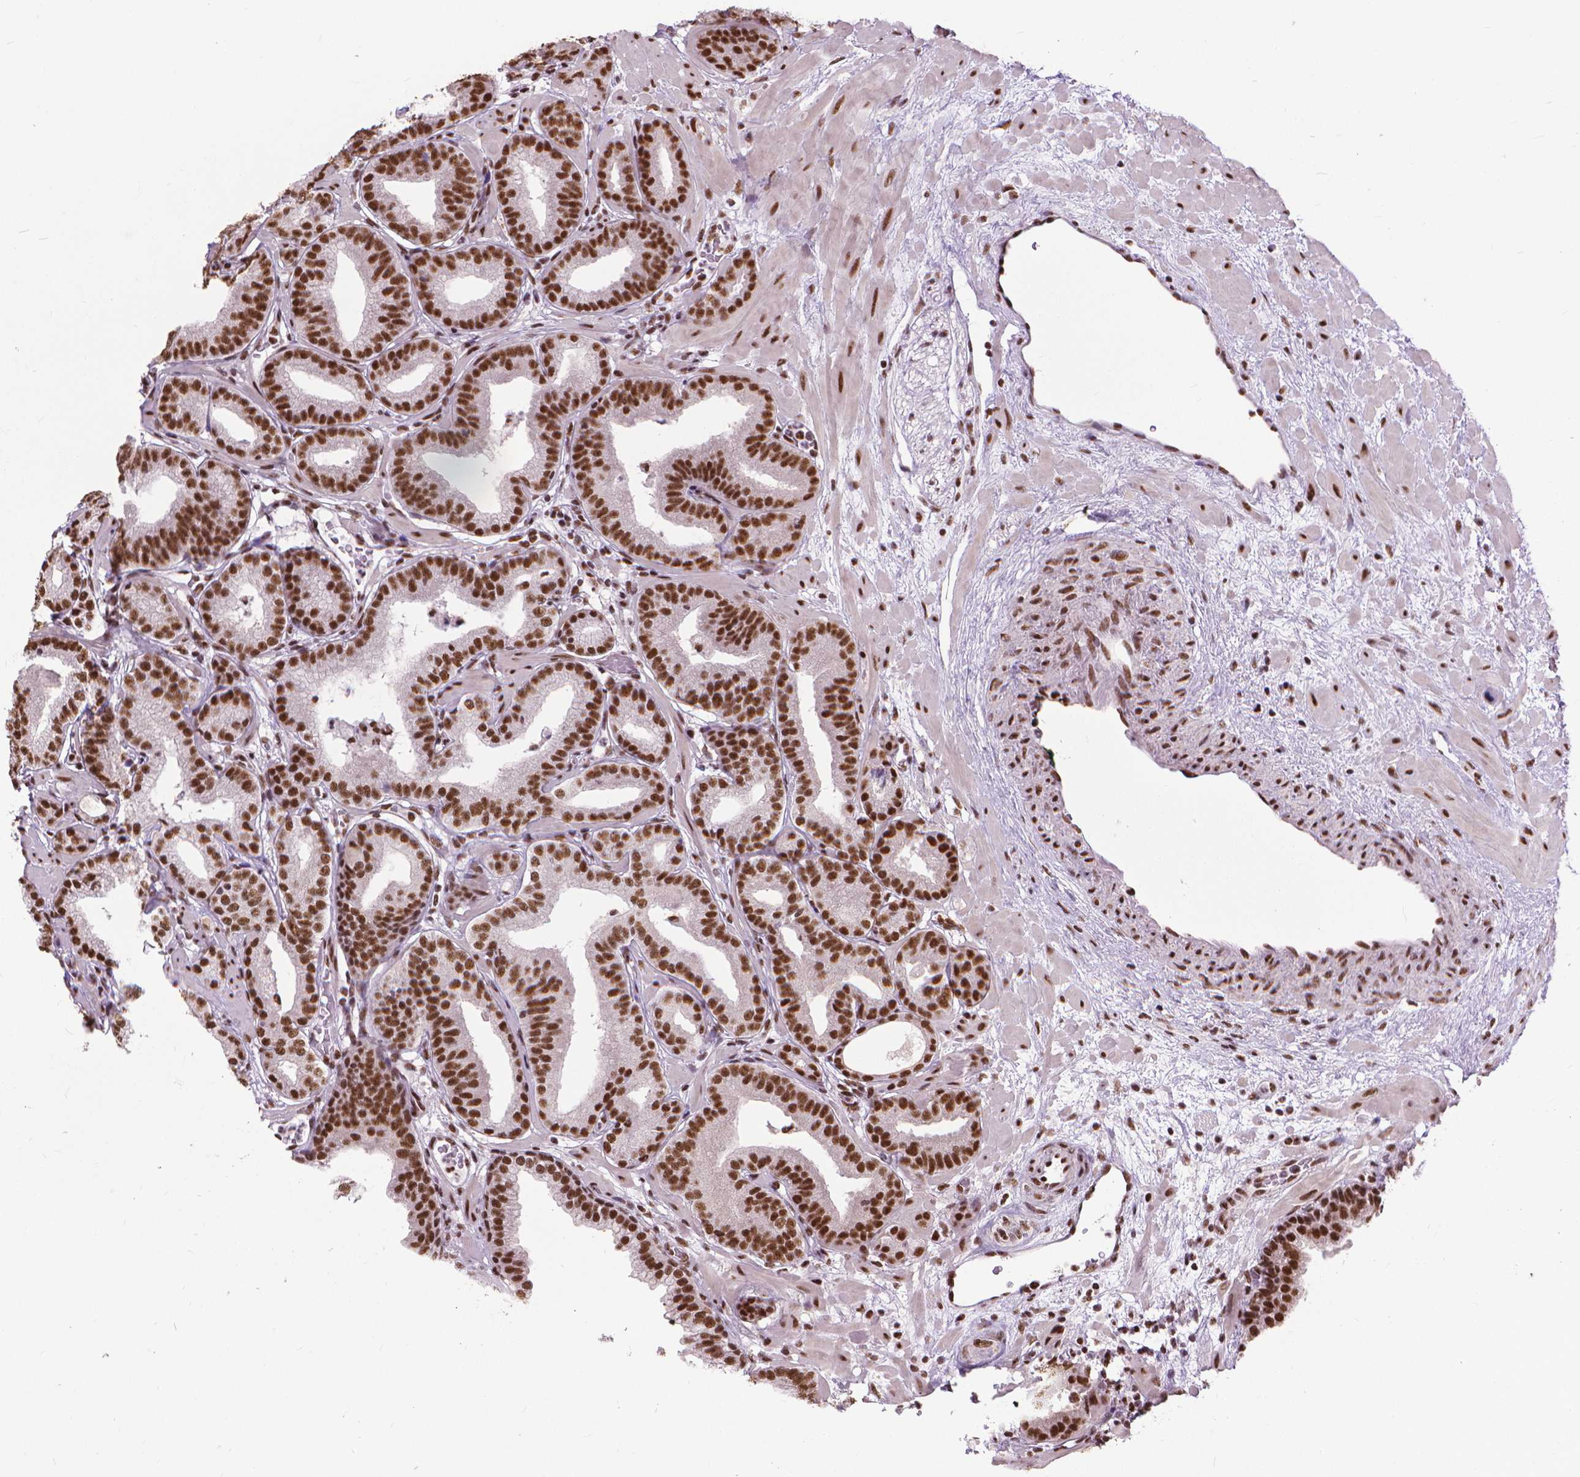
{"staining": {"intensity": "strong", "quantity": ">75%", "location": "nuclear"}, "tissue": "prostate cancer", "cell_type": "Tumor cells", "image_type": "cancer", "snomed": [{"axis": "morphology", "description": "Adenocarcinoma, Low grade"}, {"axis": "topography", "description": "Prostate"}], "caption": "Prostate low-grade adenocarcinoma stained with DAB (3,3'-diaminobenzidine) immunohistochemistry exhibits high levels of strong nuclear expression in about >75% of tumor cells.", "gene": "AKAP8", "patient": {"sex": "male", "age": 68}}